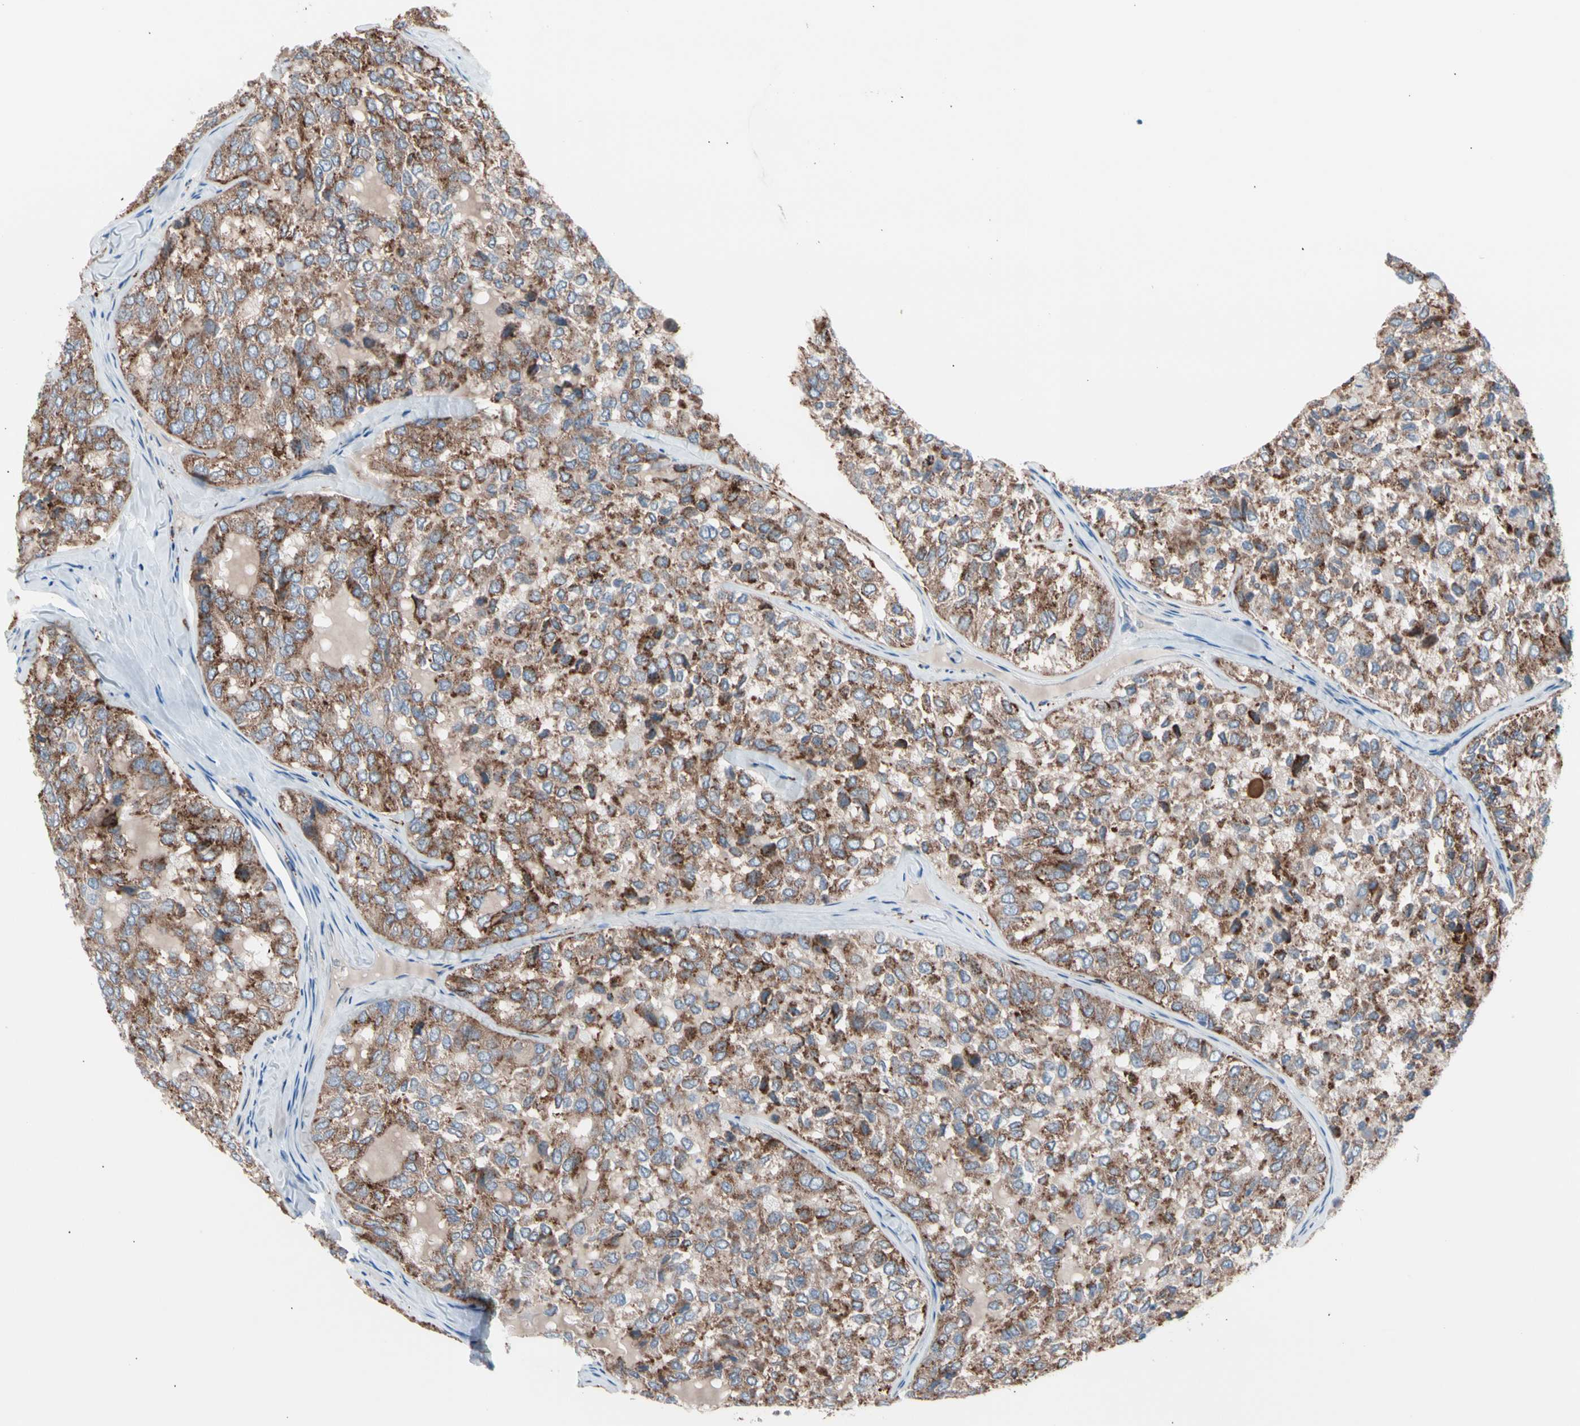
{"staining": {"intensity": "strong", "quantity": ">75%", "location": "cytoplasmic/membranous"}, "tissue": "thyroid cancer", "cell_type": "Tumor cells", "image_type": "cancer", "snomed": [{"axis": "morphology", "description": "Follicular adenoma carcinoma, NOS"}, {"axis": "topography", "description": "Thyroid gland"}], "caption": "The image shows staining of thyroid follicular adenoma carcinoma, revealing strong cytoplasmic/membranous protein staining (brown color) within tumor cells.", "gene": "CASQ1", "patient": {"sex": "male", "age": 75}}